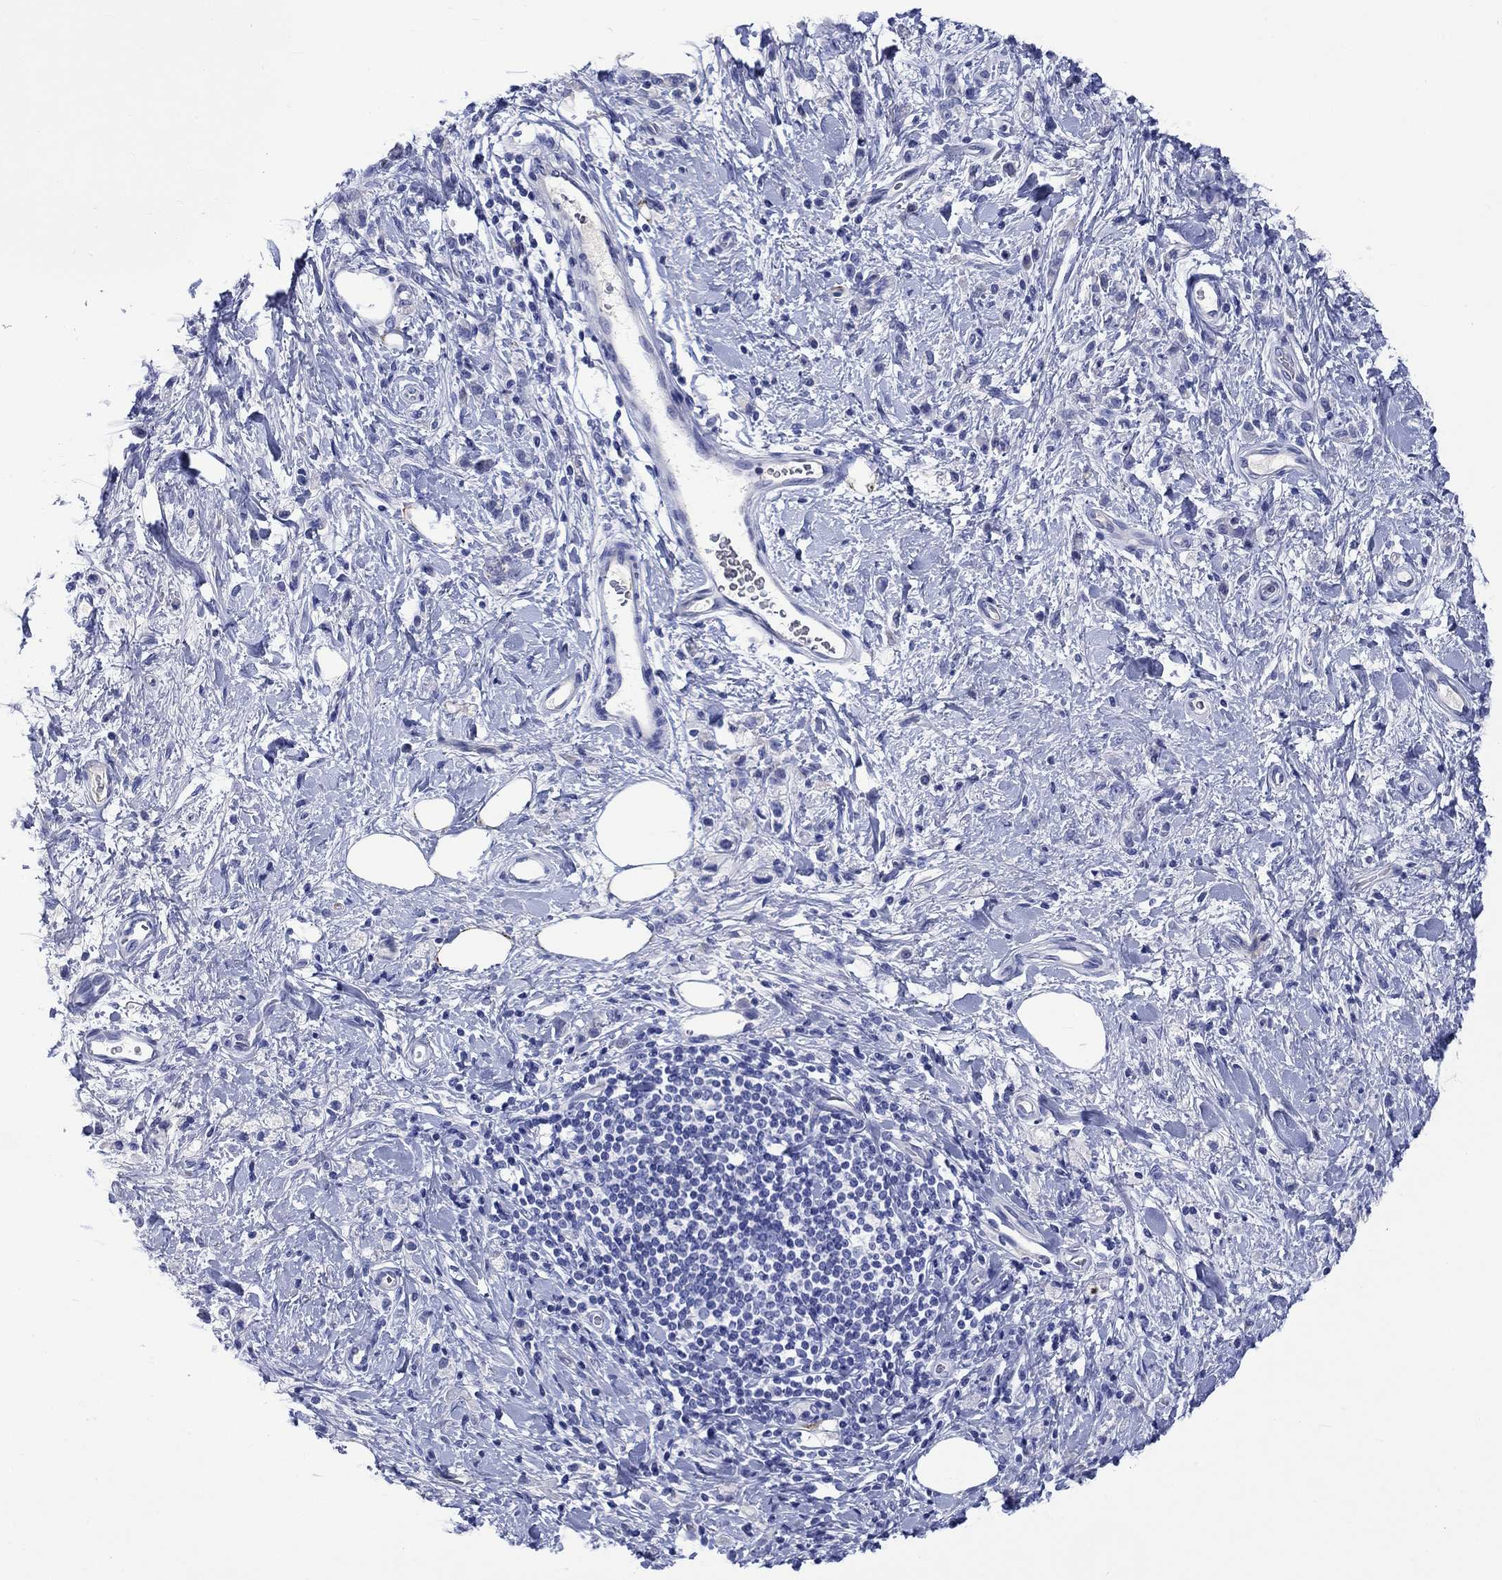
{"staining": {"intensity": "negative", "quantity": "none", "location": "none"}, "tissue": "stomach cancer", "cell_type": "Tumor cells", "image_type": "cancer", "snomed": [{"axis": "morphology", "description": "Adenocarcinoma, NOS"}, {"axis": "topography", "description": "Stomach"}], "caption": "A histopathology image of human stomach cancer (adenocarcinoma) is negative for staining in tumor cells.", "gene": "CACNG3", "patient": {"sex": "male", "age": 77}}